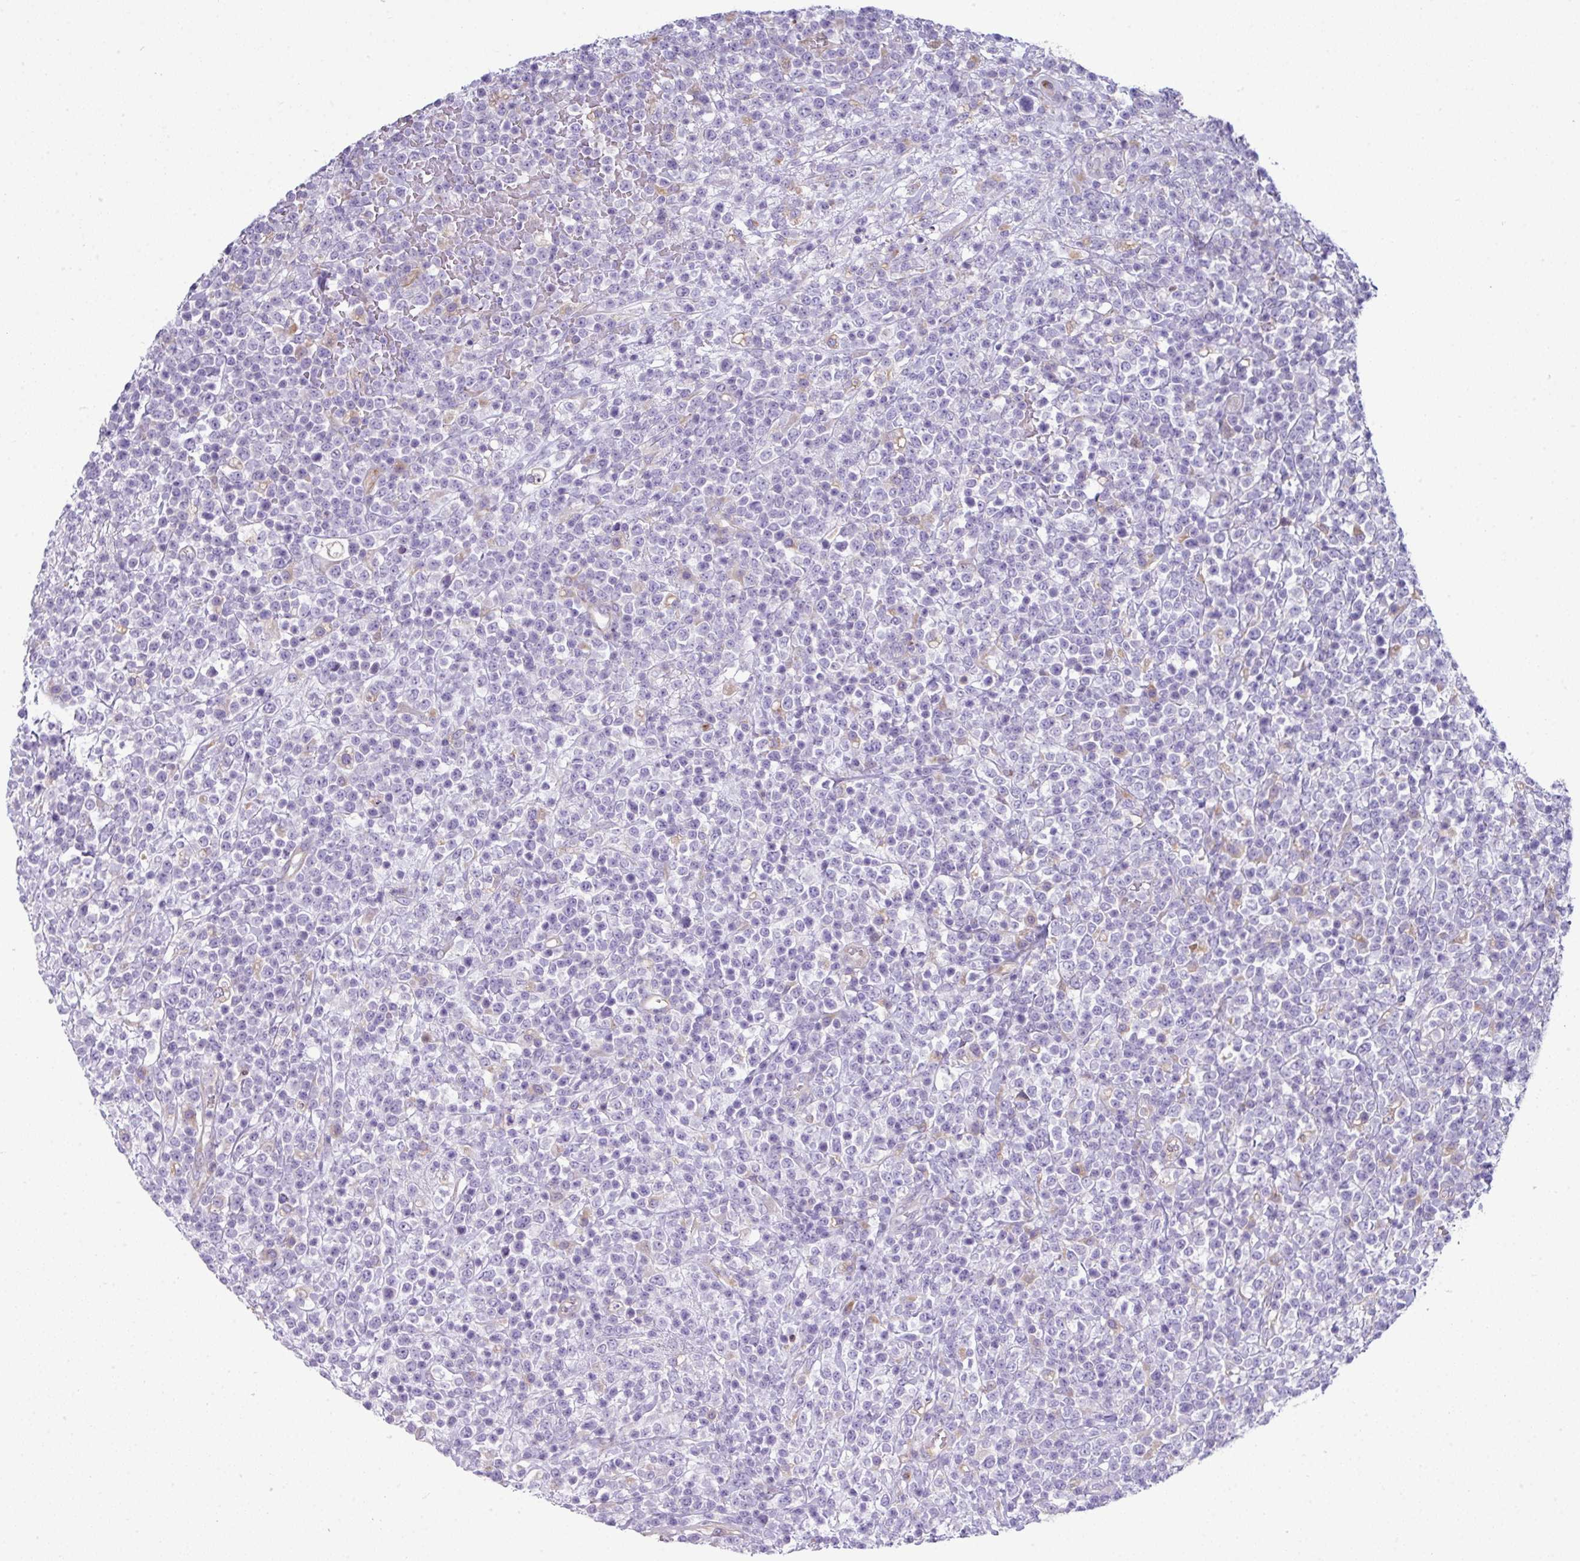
{"staining": {"intensity": "negative", "quantity": "none", "location": "none"}, "tissue": "lymphoma", "cell_type": "Tumor cells", "image_type": "cancer", "snomed": [{"axis": "morphology", "description": "Malignant lymphoma, non-Hodgkin's type, High grade"}, {"axis": "topography", "description": "Colon"}], "caption": "High magnification brightfield microscopy of high-grade malignant lymphoma, non-Hodgkin's type stained with DAB (brown) and counterstained with hematoxylin (blue): tumor cells show no significant expression.", "gene": "ABCC5", "patient": {"sex": "female", "age": 53}}